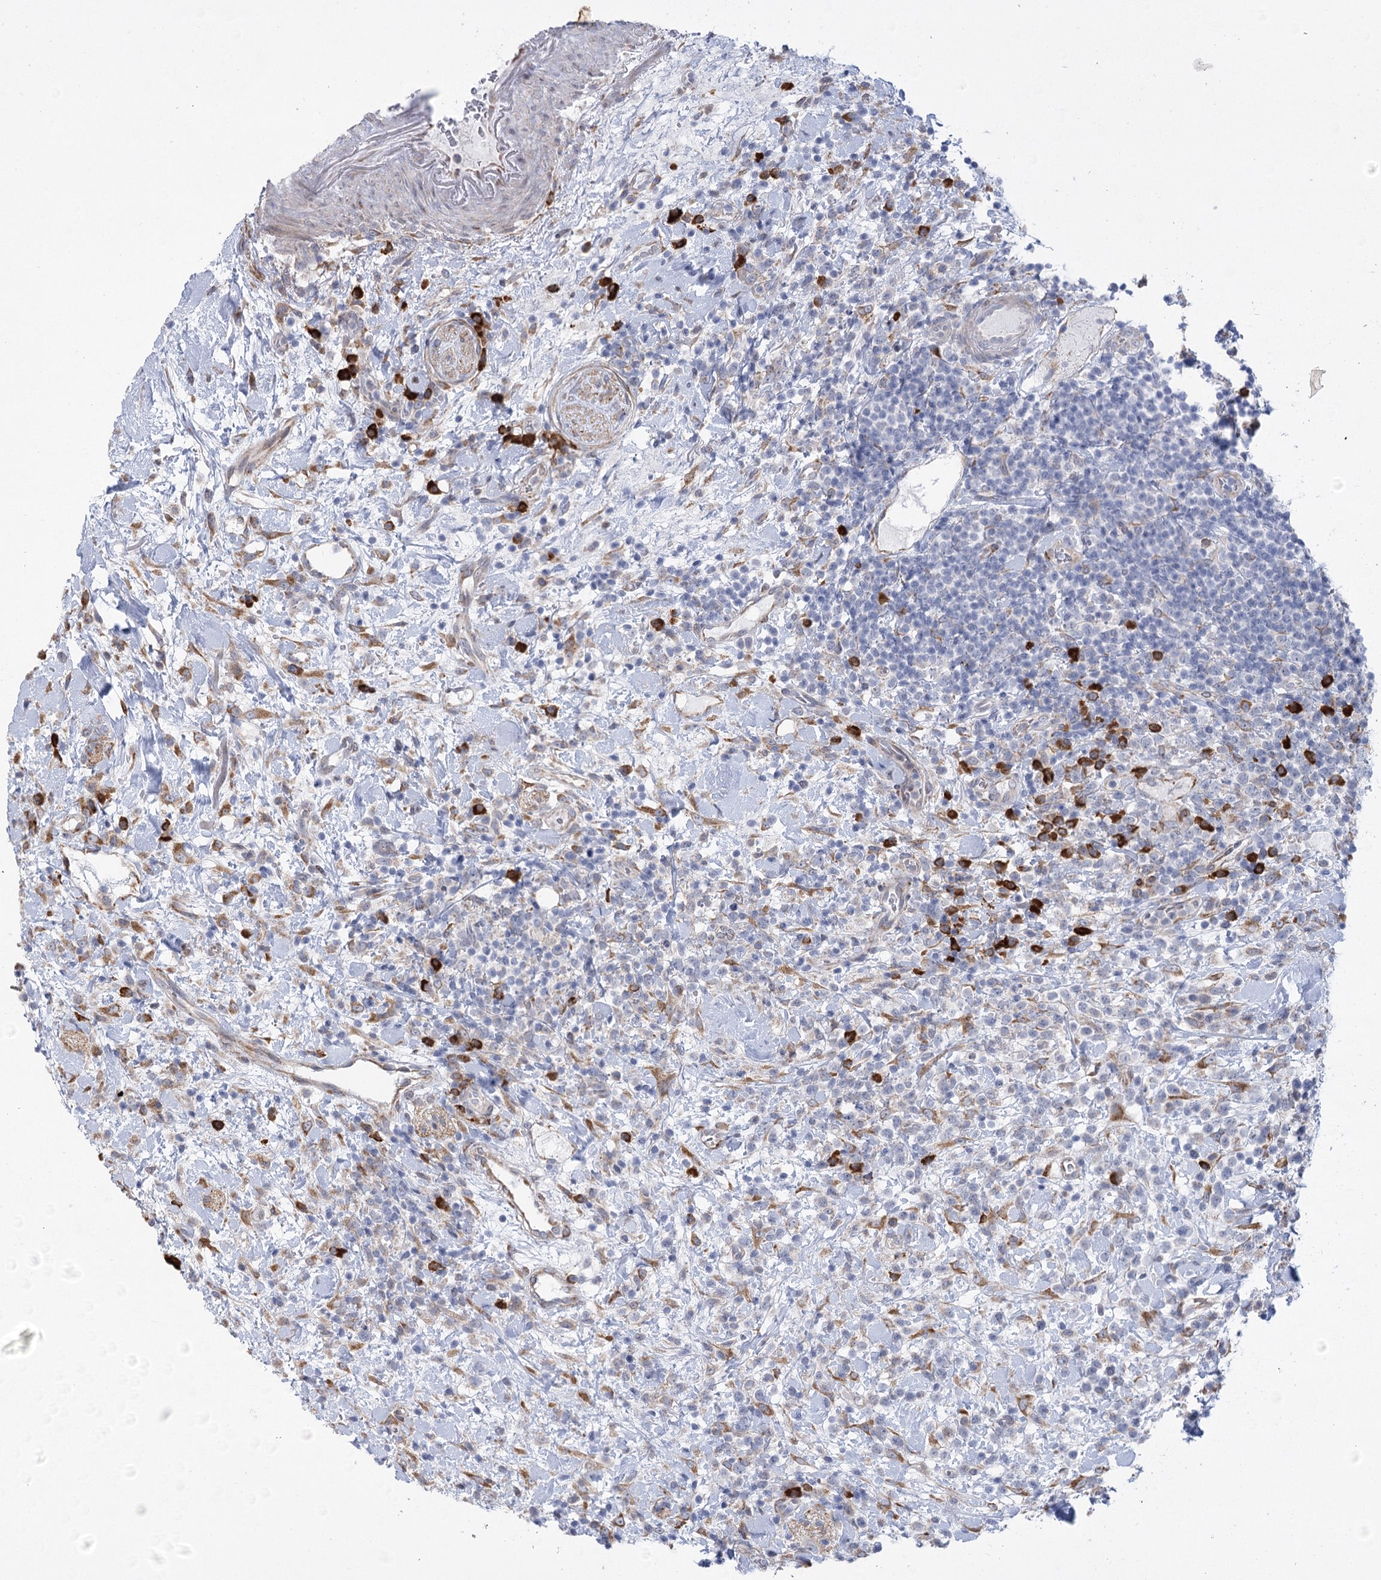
{"staining": {"intensity": "negative", "quantity": "none", "location": "none"}, "tissue": "lymphoma", "cell_type": "Tumor cells", "image_type": "cancer", "snomed": [{"axis": "morphology", "description": "Malignant lymphoma, non-Hodgkin's type, High grade"}, {"axis": "topography", "description": "Colon"}], "caption": "Photomicrograph shows no protein expression in tumor cells of malignant lymphoma, non-Hodgkin's type (high-grade) tissue.", "gene": "NCKAP5", "patient": {"sex": "female", "age": 53}}